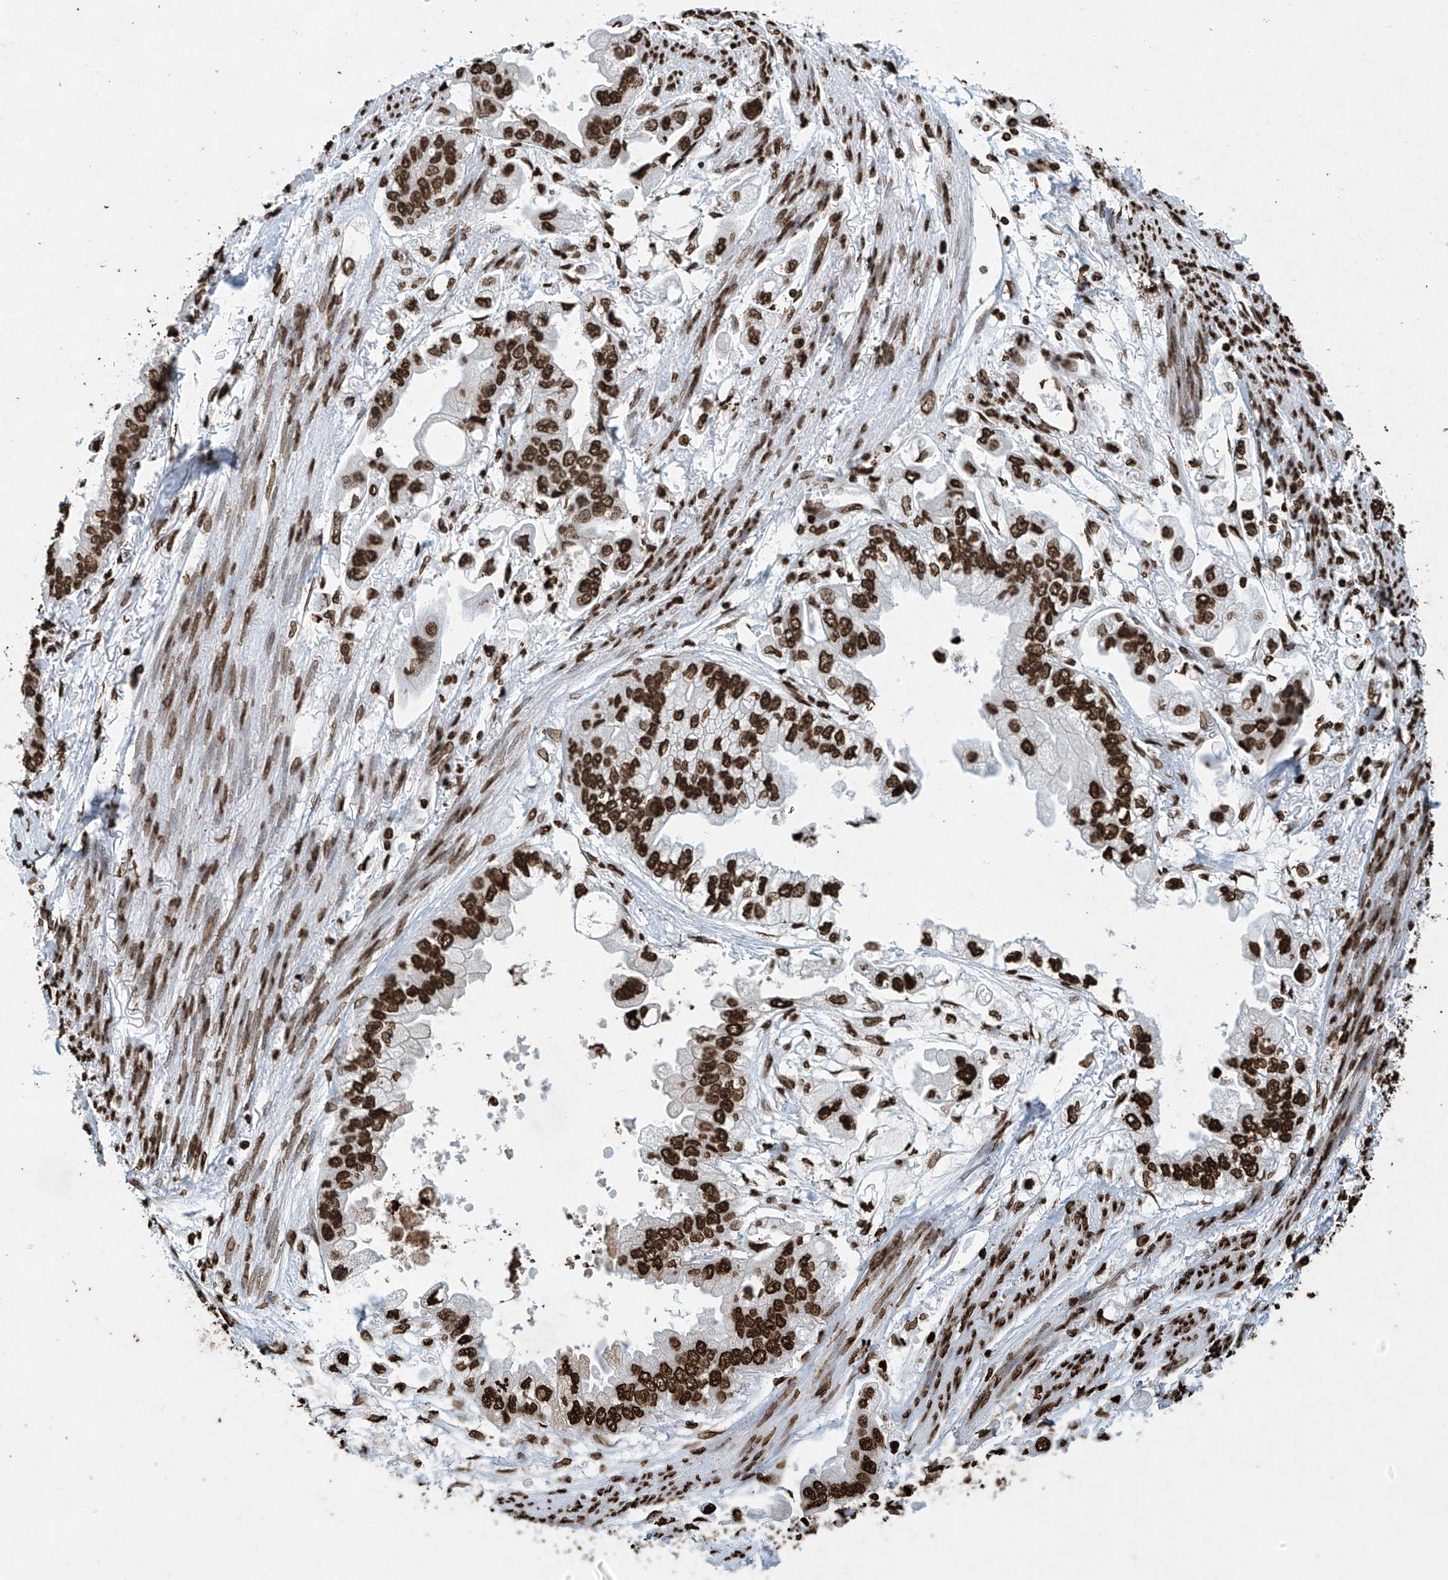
{"staining": {"intensity": "strong", "quantity": ">75%", "location": "nuclear"}, "tissue": "stomach cancer", "cell_type": "Tumor cells", "image_type": "cancer", "snomed": [{"axis": "morphology", "description": "Adenocarcinoma, NOS"}, {"axis": "topography", "description": "Stomach"}], "caption": "Stomach adenocarcinoma stained with DAB (3,3'-diaminobenzidine) immunohistochemistry displays high levels of strong nuclear staining in approximately >75% of tumor cells.", "gene": "H3-3A", "patient": {"sex": "male", "age": 62}}